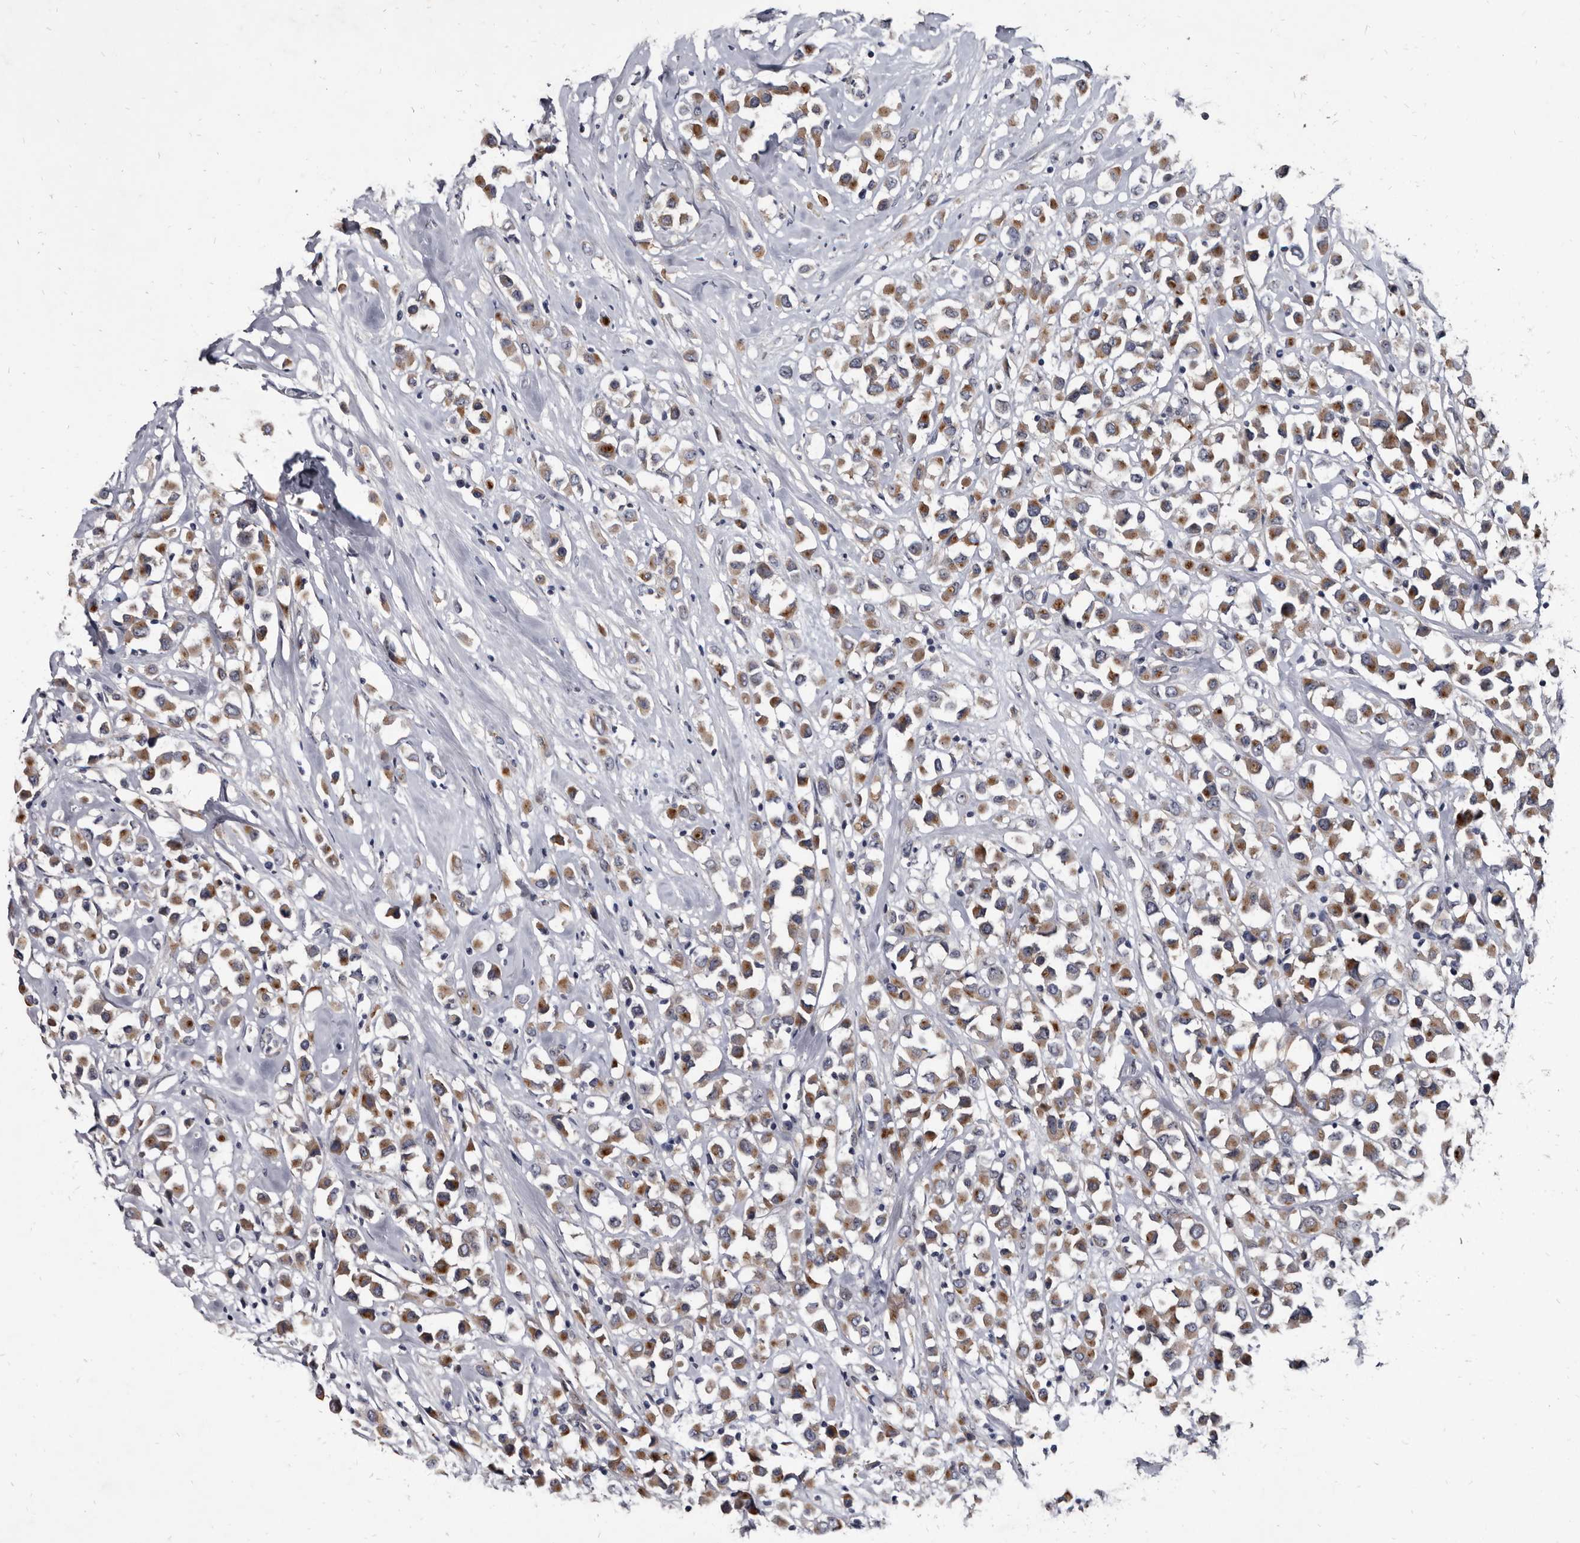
{"staining": {"intensity": "moderate", "quantity": ">75%", "location": "cytoplasmic/membranous"}, "tissue": "breast cancer", "cell_type": "Tumor cells", "image_type": "cancer", "snomed": [{"axis": "morphology", "description": "Duct carcinoma"}, {"axis": "topography", "description": "Breast"}], "caption": "A histopathology image of breast intraductal carcinoma stained for a protein reveals moderate cytoplasmic/membranous brown staining in tumor cells. (DAB IHC with brightfield microscopy, high magnification).", "gene": "PRSS8", "patient": {"sex": "female", "age": 61}}